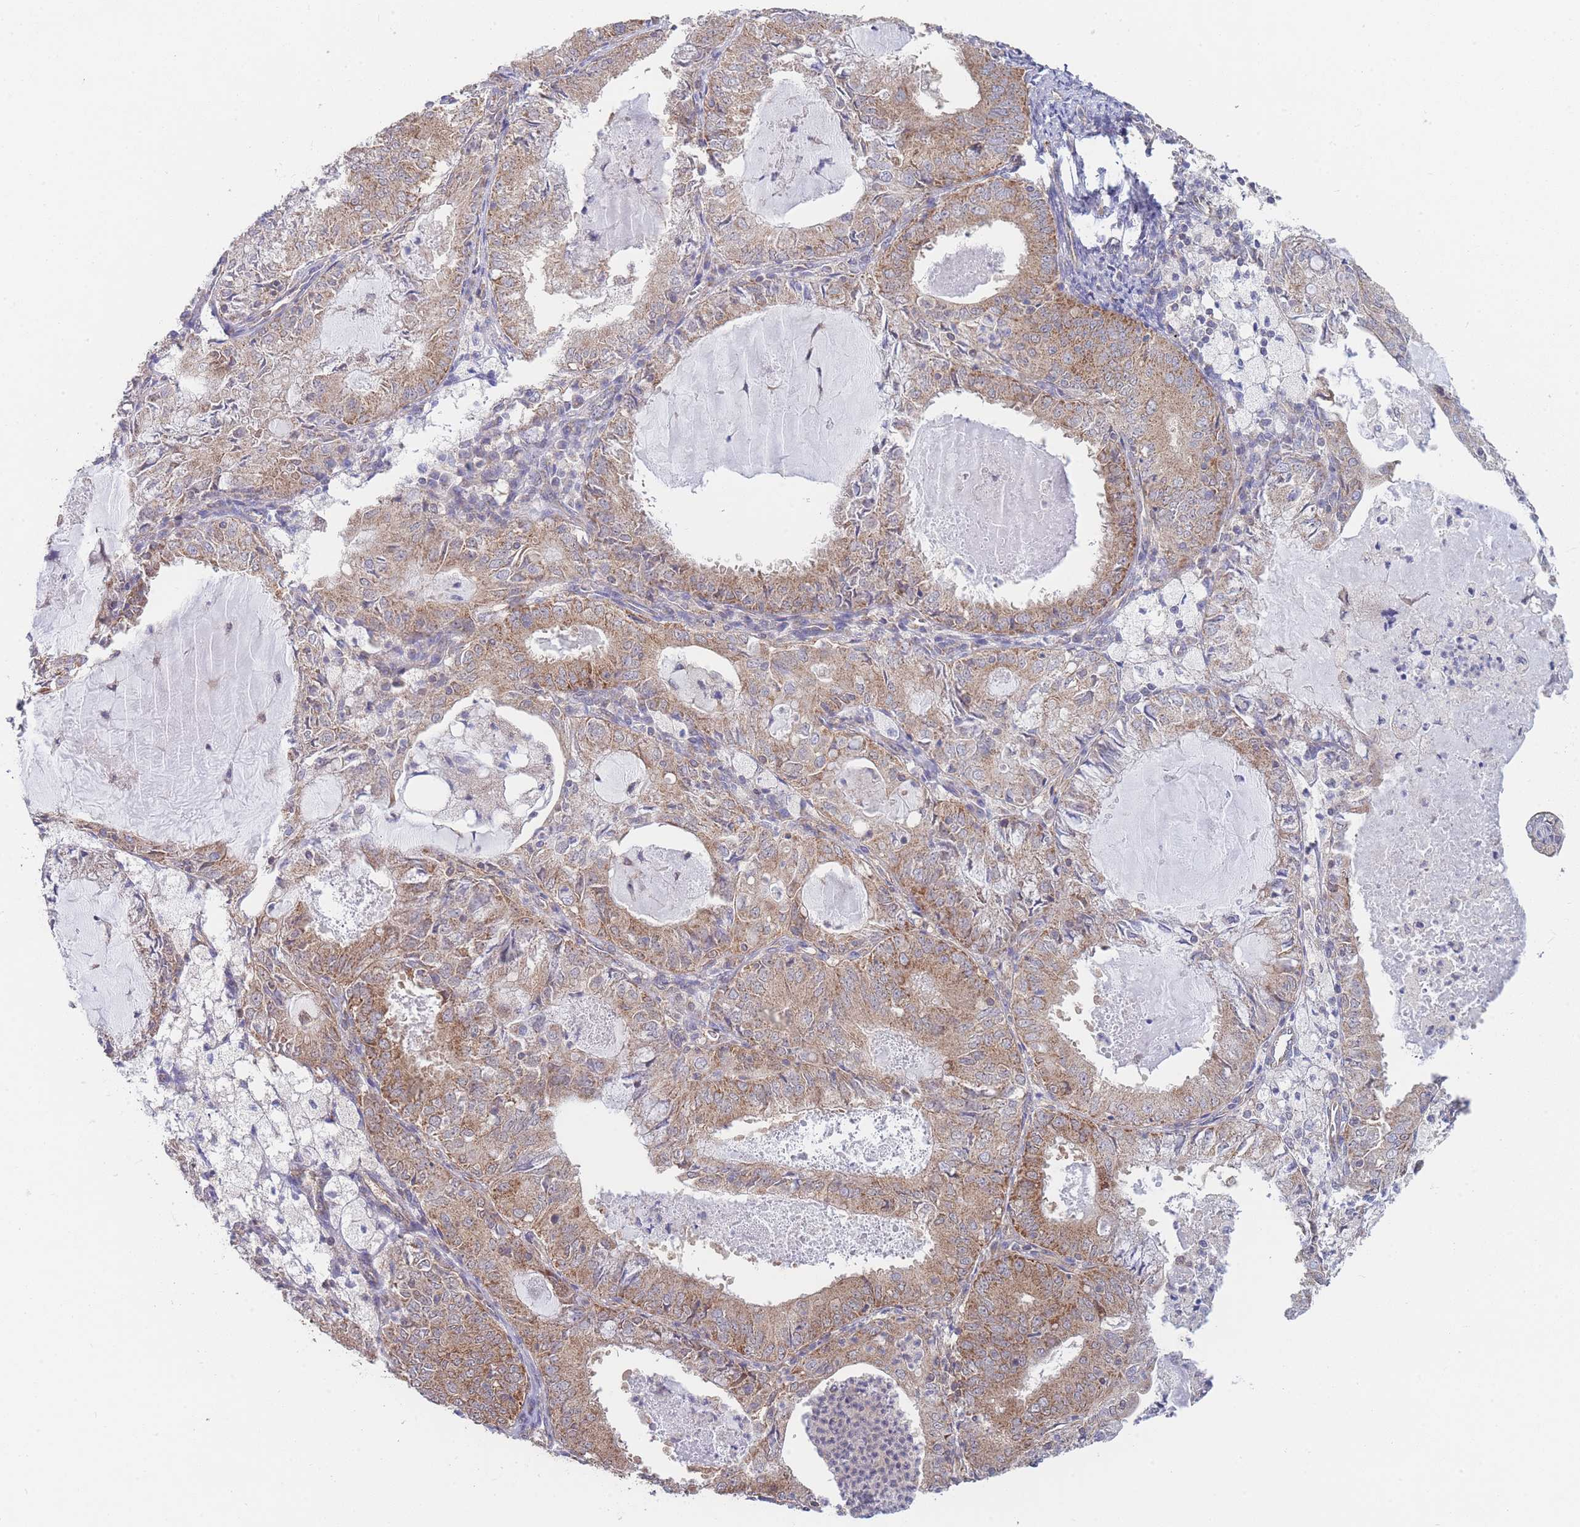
{"staining": {"intensity": "moderate", "quantity": ">75%", "location": "cytoplasmic/membranous"}, "tissue": "endometrial cancer", "cell_type": "Tumor cells", "image_type": "cancer", "snomed": [{"axis": "morphology", "description": "Adenocarcinoma, NOS"}, {"axis": "topography", "description": "Endometrium"}], "caption": "A histopathology image showing moderate cytoplasmic/membranous expression in about >75% of tumor cells in endometrial adenocarcinoma, as visualized by brown immunohistochemical staining.", "gene": "MRPS18B", "patient": {"sex": "female", "age": 57}}